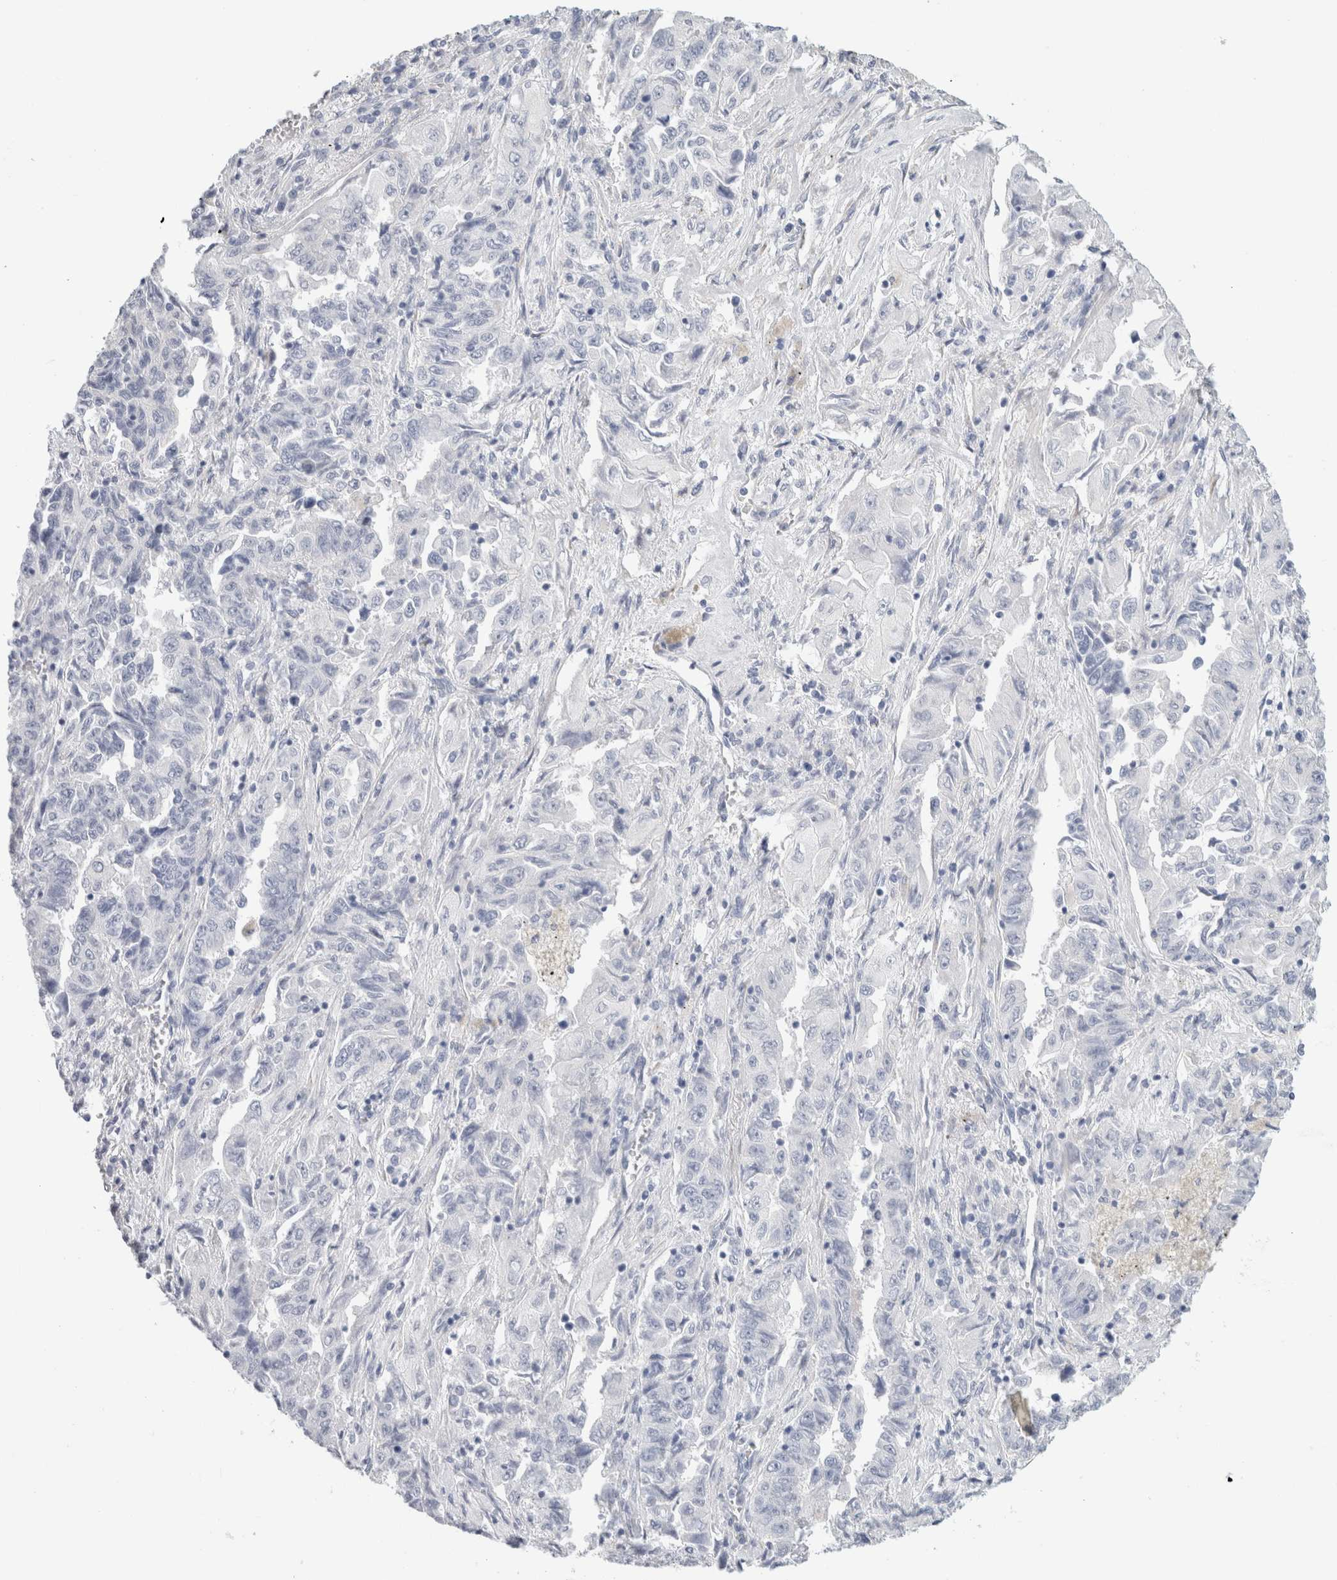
{"staining": {"intensity": "negative", "quantity": "none", "location": "none"}, "tissue": "lung cancer", "cell_type": "Tumor cells", "image_type": "cancer", "snomed": [{"axis": "morphology", "description": "Adenocarcinoma, NOS"}, {"axis": "topography", "description": "Lung"}], "caption": "Tumor cells show no significant protein staining in lung cancer (adenocarcinoma).", "gene": "RTN4", "patient": {"sex": "female", "age": 51}}